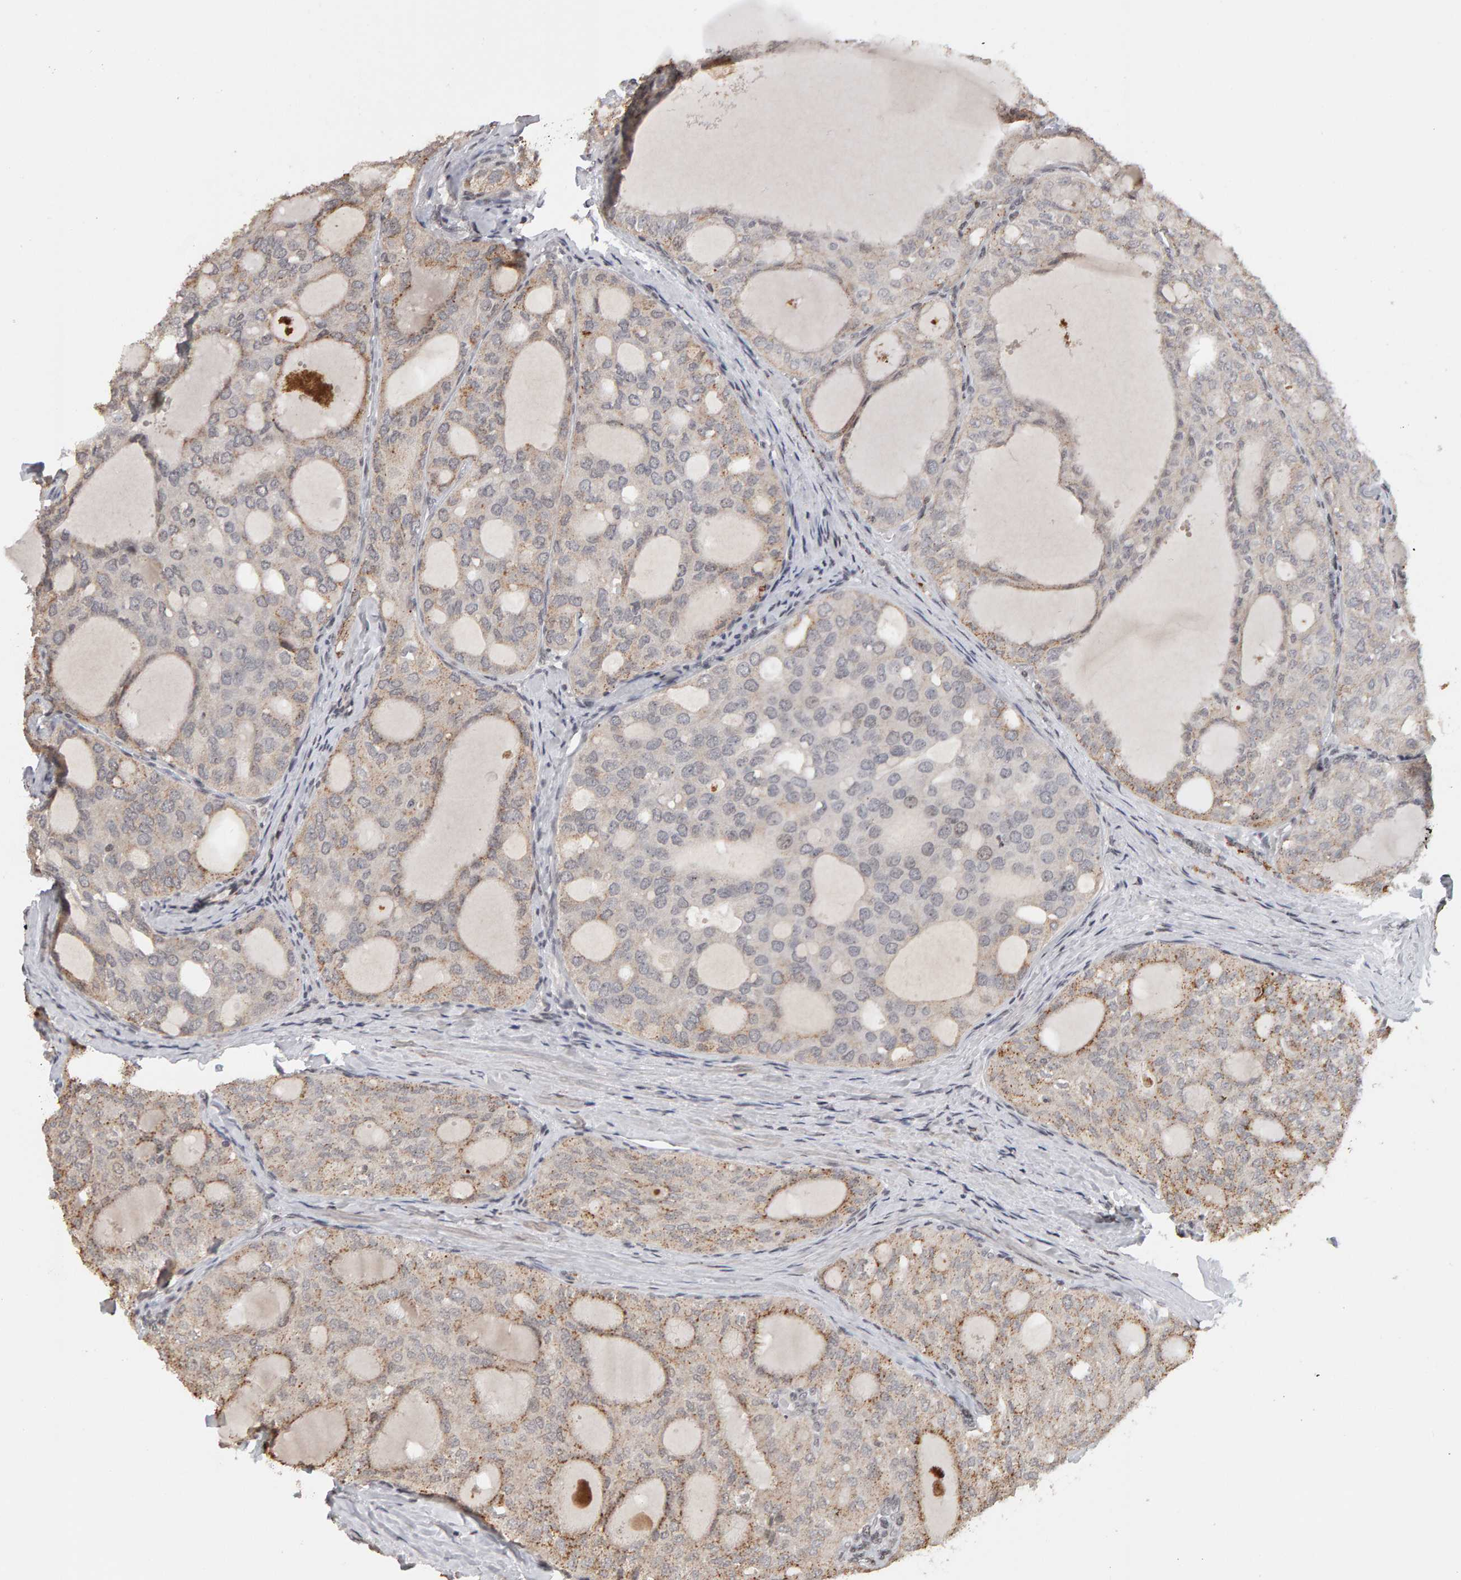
{"staining": {"intensity": "weak", "quantity": "25%-75%", "location": "cytoplasmic/membranous"}, "tissue": "thyroid cancer", "cell_type": "Tumor cells", "image_type": "cancer", "snomed": [{"axis": "morphology", "description": "Follicular adenoma carcinoma, NOS"}, {"axis": "topography", "description": "Thyroid gland"}], "caption": "This photomicrograph displays immunohistochemistry (IHC) staining of human thyroid cancer (follicular adenoma carcinoma), with low weak cytoplasmic/membranous expression in approximately 25%-75% of tumor cells.", "gene": "TRAM1", "patient": {"sex": "male", "age": 75}}